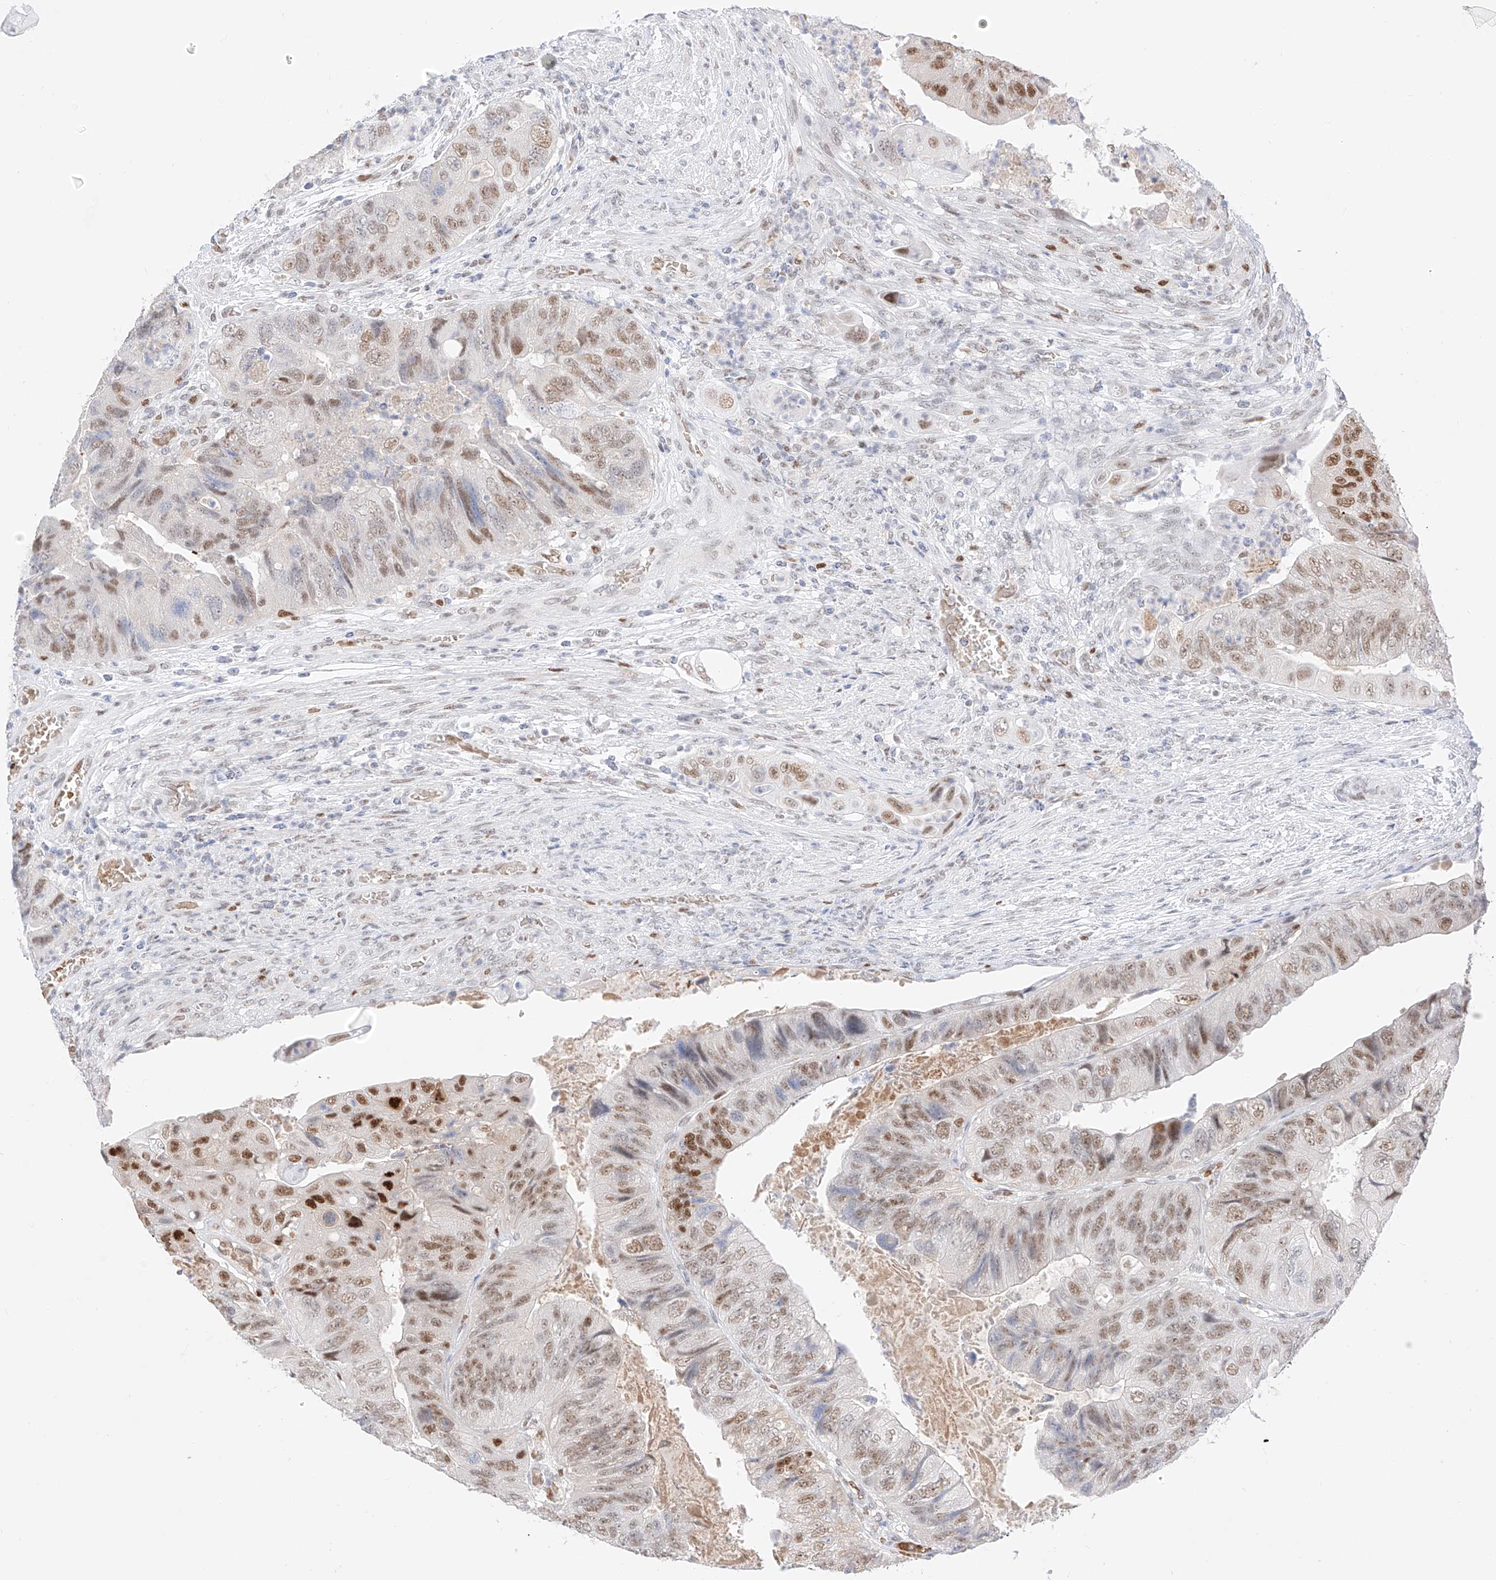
{"staining": {"intensity": "moderate", "quantity": ">75%", "location": "nuclear"}, "tissue": "colorectal cancer", "cell_type": "Tumor cells", "image_type": "cancer", "snomed": [{"axis": "morphology", "description": "Adenocarcinoma, NOS"}, {"axis": "topography", "description": "Rectum"}], "caption": "A brown stain highlights moderate nuclear staining of a protein in colorectal cancer tumor cells.", "gene": "APIP", "patient": {"sex": "male", "age": 63}}